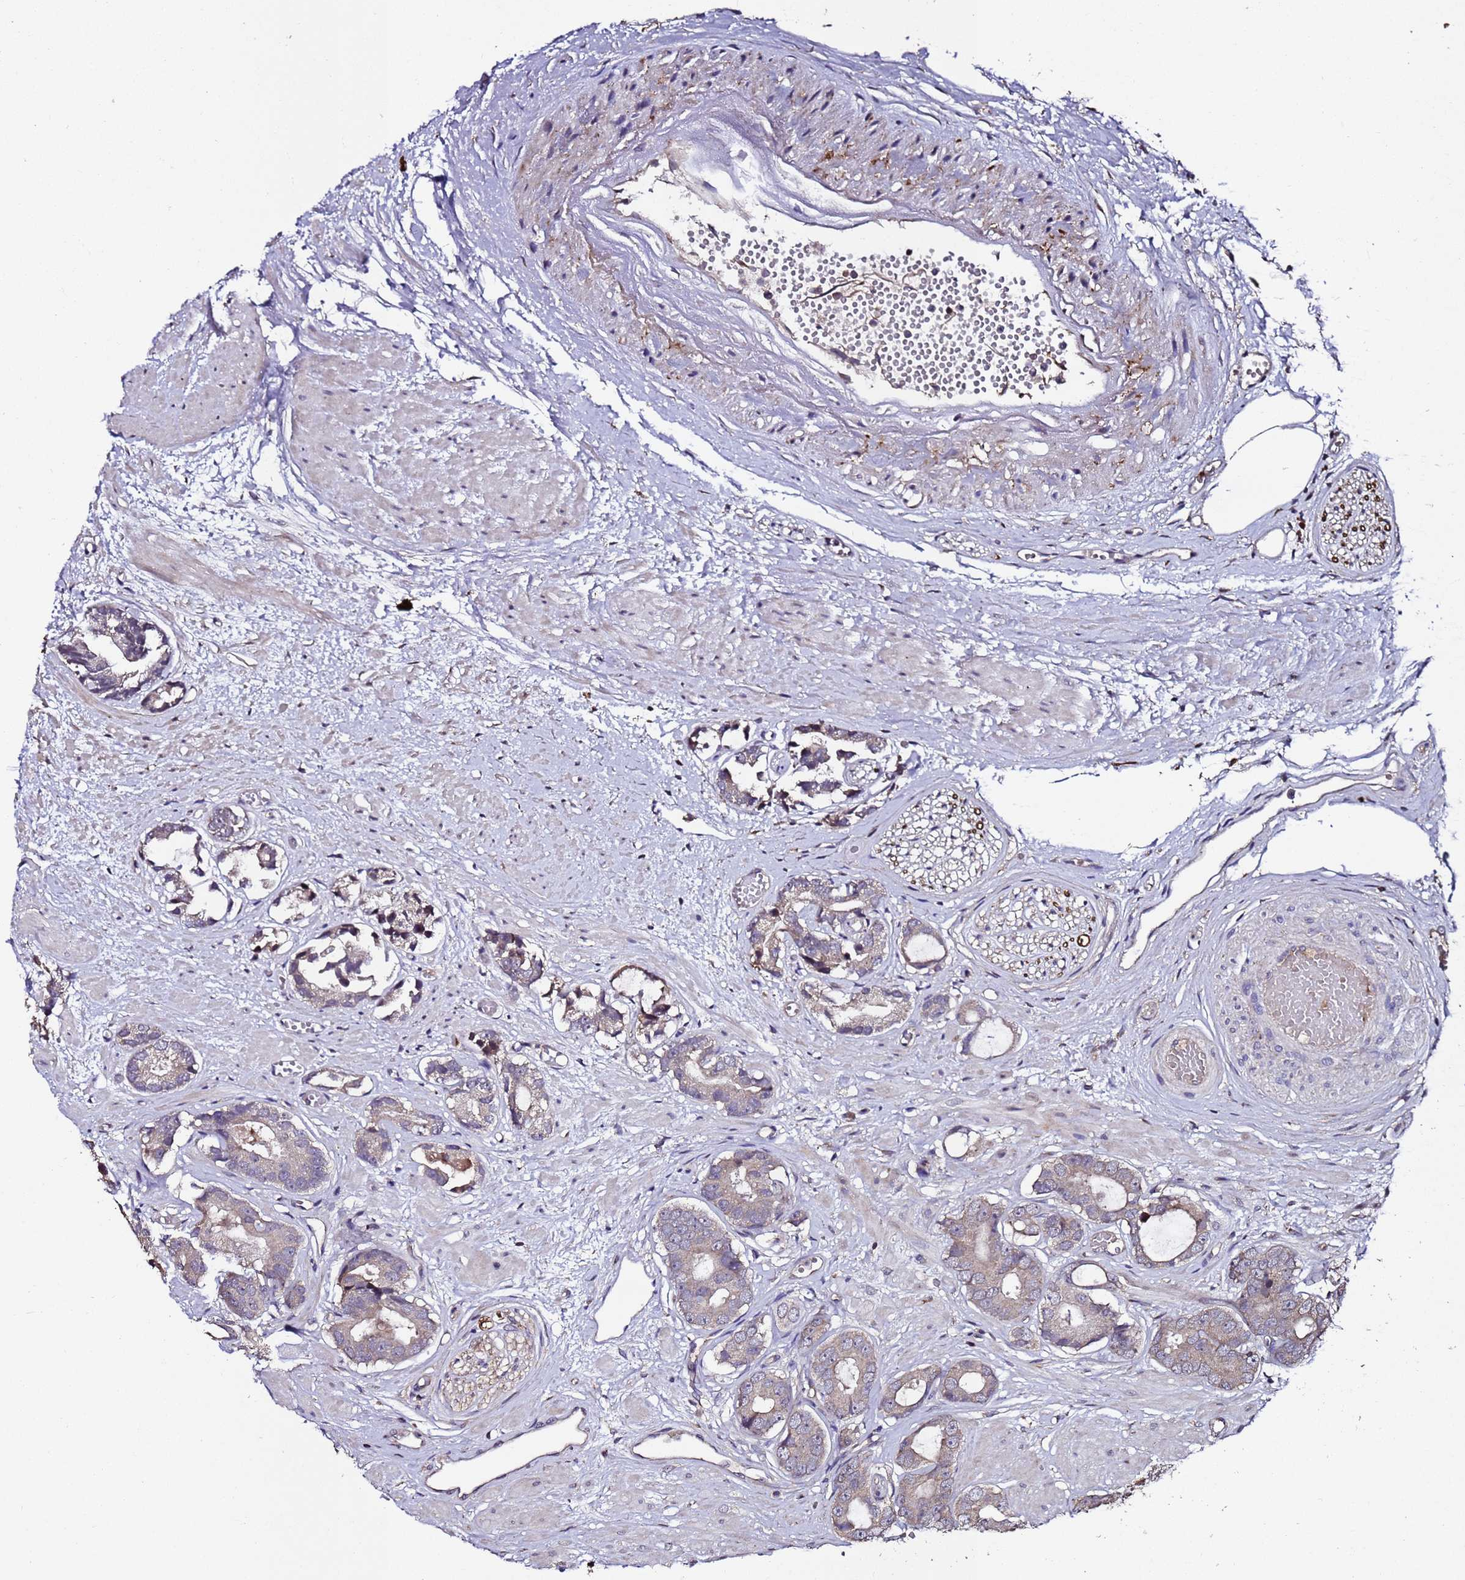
{"staining": {"intensity": "weak", "quantity": ">75%", "location": "cytoplasmic/membranous"}, "tissue": "prostate cancer", "cell_type": "Tumor cells", "image_type": "cancer", "snomed": [{"axis": "morphology", "description": "Adenocarcinoma, Low grade"}, {"axis": "topography", "description": "Prostate"}], "caption": "Adenocarcinoma (low-grade) (prostate) stained with IHC demonstrates weak cytoplasmic/membranous expression in about >75% of tumor cells. The staining was performed using DAB (3,3'-diaminobenzidine), with brown indicating positive protein expression. Nuclei are stained blue with hematoxylin.", "gene": "PRODH", "patient": {"sex": "male", "age": 64}}